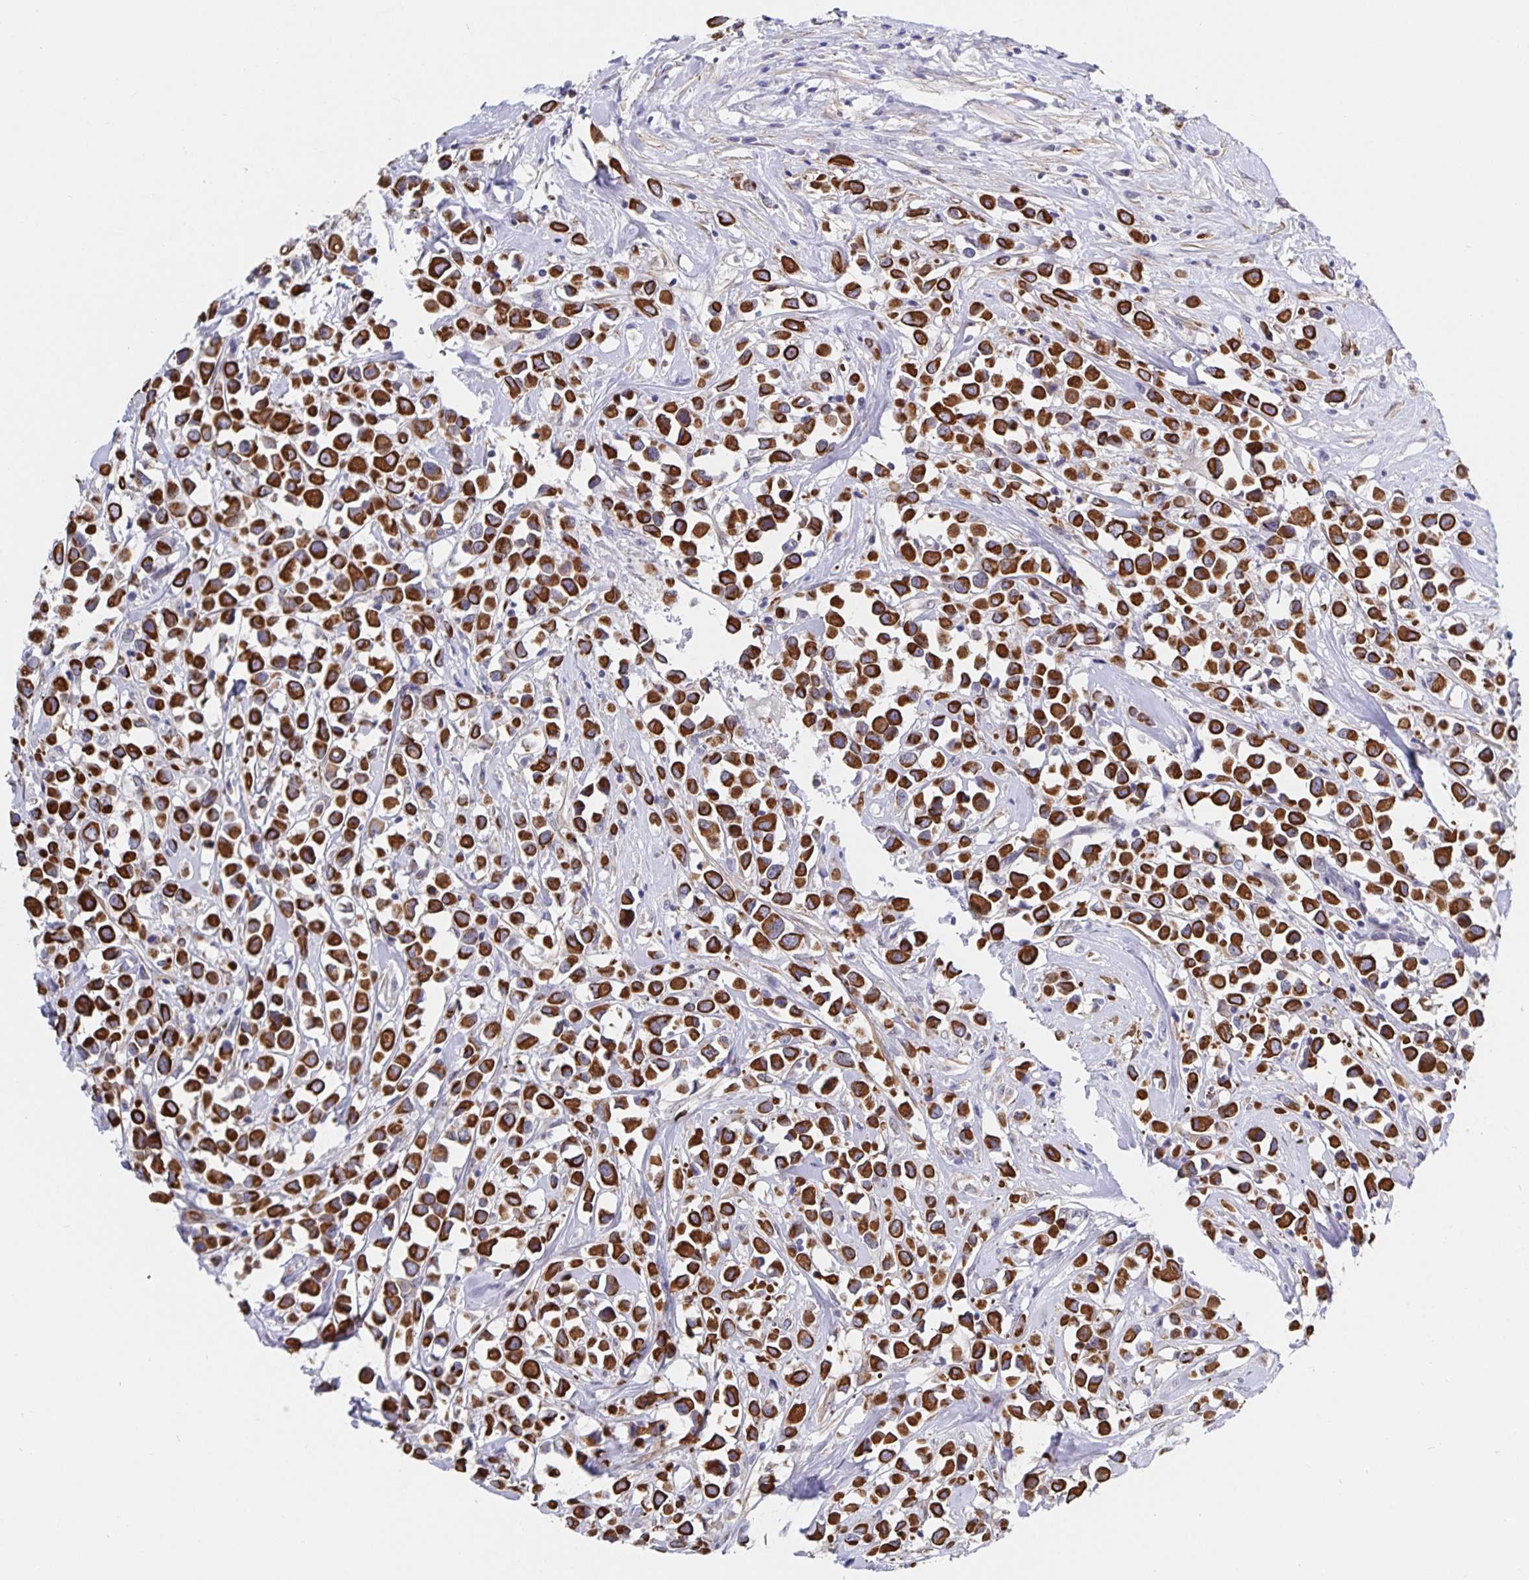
{"staining": {"intensity": "strong", "quantity": ">75%", "location": "cytoplasmic/membranous"}, "tissue": "breast cancer", "cell_type": "Tumor cells", "image_type": "cancer", "snomed": [{"axis": "morphology", "description": "Duct carcinoma"}, {"axis": "topography", "description": "Breast"}], "caption": "A high-resolution image shows immunohistochemistry staining of invasive ductal carcinoma (breast), which demonstrates strong cytoplasmic/membranous staining in approximately >75% of tumor cells. Using DAB (brown) and hematoxylin (blue) stains, captured at high magnification using brightfield microscopy.", "gene": "ZIK1", "patient": {"sex": "female", "age": 61}}